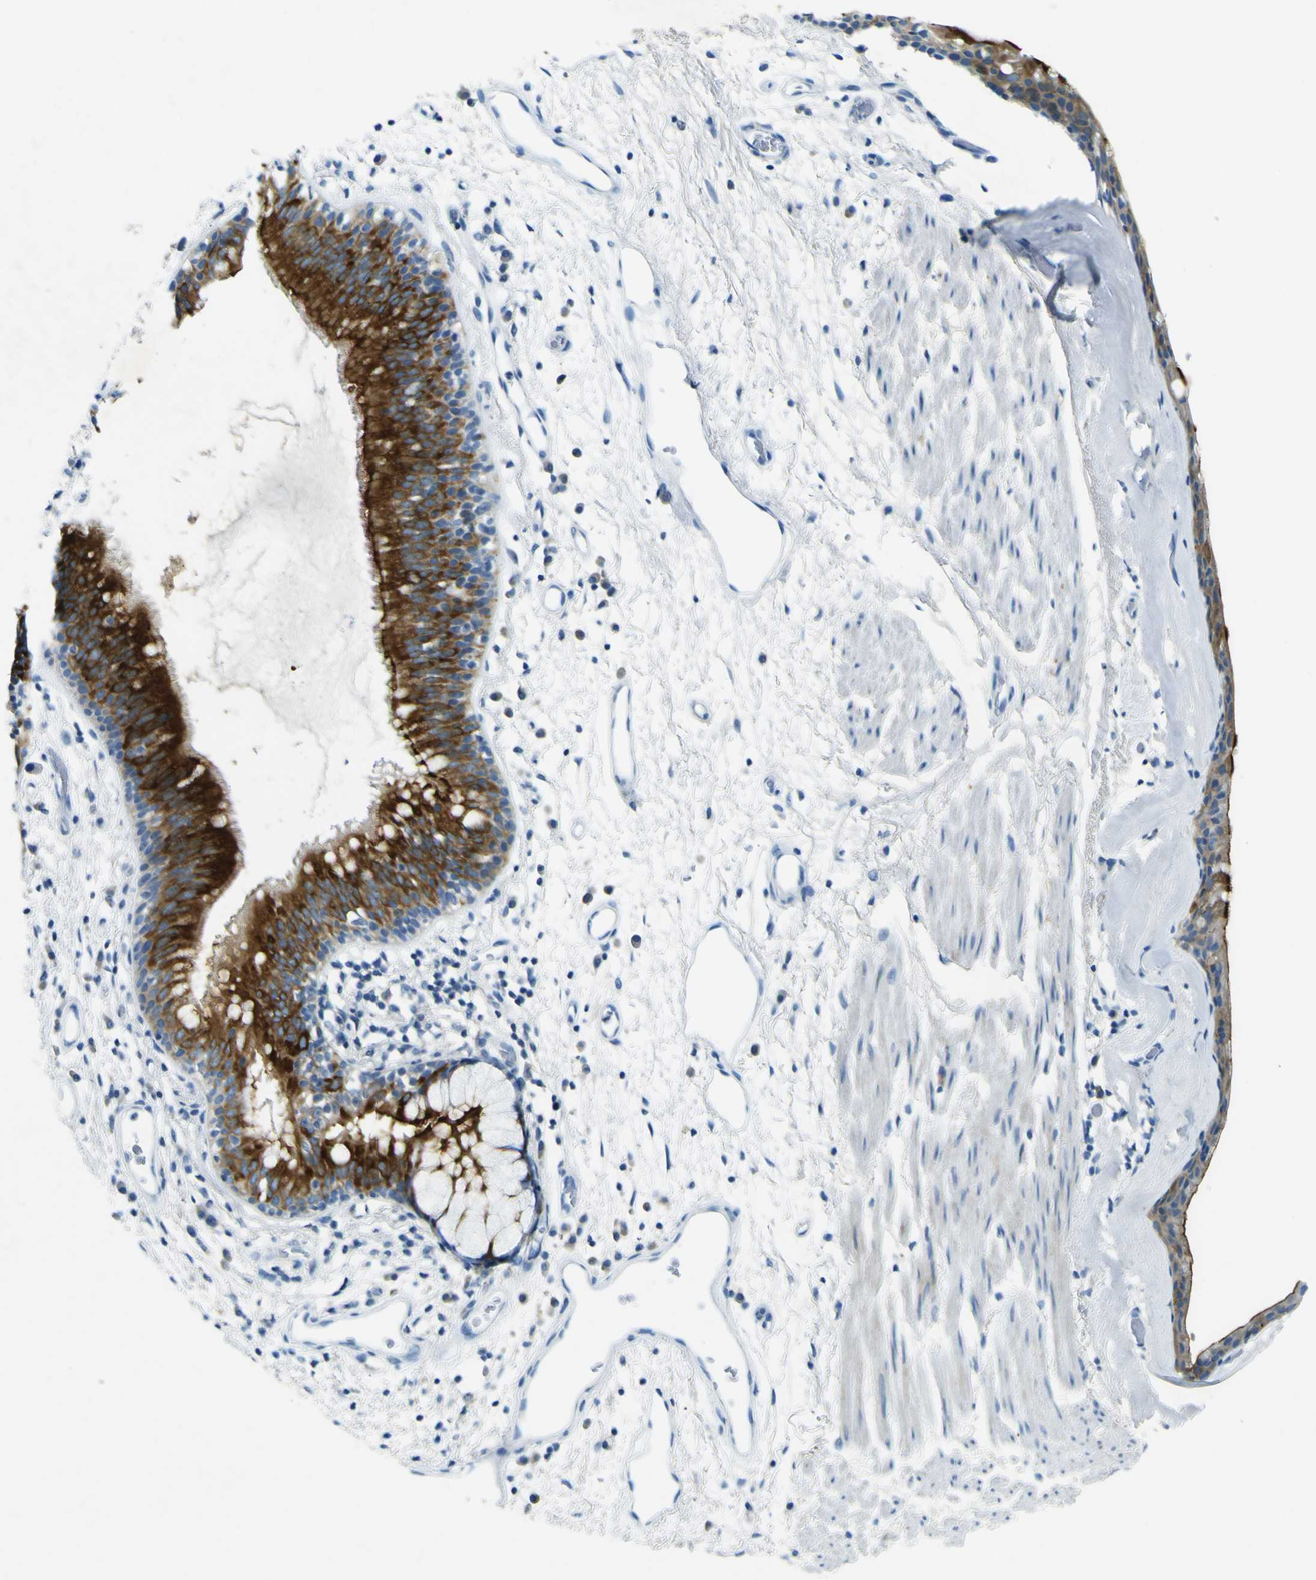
{"staining": {"intensity": "strong", "quantity": "25%-75%", "location": "cytoplasmic/membranous"}, "tissue": "bronchus", "cell_type": "Respiratory epithelial cells", "image_type": "normal", "snomed": [{"axis": "morphology", "description": "Normal tissue, NOS"}, {"axis": "morphology", "description": "Adenocarcinoma, NOS"}, {"axis": "topography", "description": "Bronchus"}, {"axis": "topography", "description": "Lung"}], "caption": "Bronchus was stained to show a protein in brown. There is high levels of strong cytoplasmic/membranous expression in about 25%-75% of respiratory epithelial cells. The protein is stained brown, and the nuclei are stained in blue (DAB IHC with brightfield microscopy, high magnification).", "gene": "SORCS1", "patient": {"sex": "female", "age": 54}}